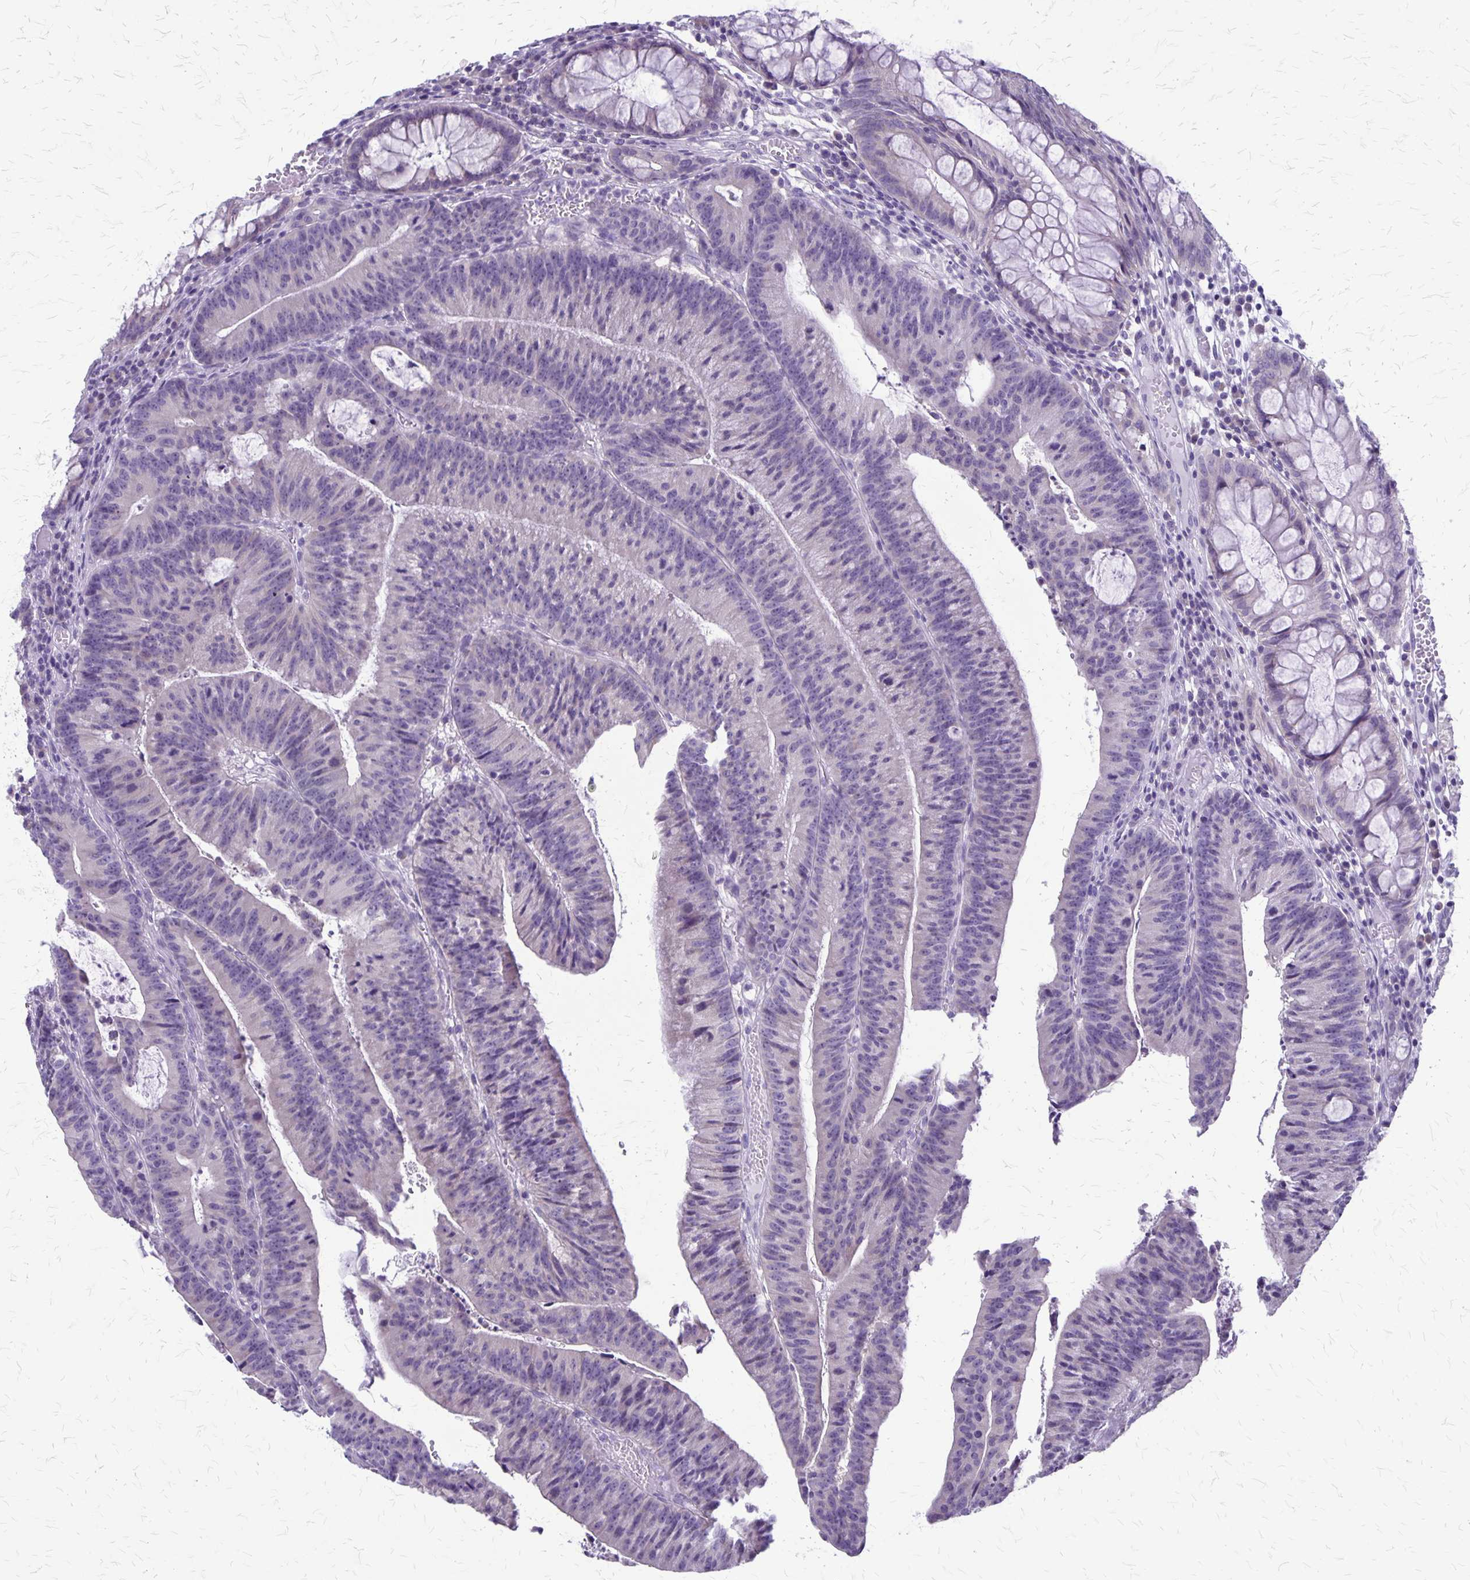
{"staining": {"intensity": "negative", "quantity": "none", "location": "none"}, "tissue": "colorectal cancer", "cell_type": "Tumor cells", "image_type": "cancer", "snomed": [{"axis": "morphology", "description": "Adenocarcinoma, NOS"}, {"axis": "topography", "description": "Colon"}], "caption": "Tumor cells show no significant staining in adenocarcinoma (colorectal). Brightfield microscopy of immunohistochemistry (IHC) stained with DAB (brown) and hematoxylin (blue), captured at high magnification.", "gene": "PLXNB3", "patient": {"sex": "female", "age": 78}}